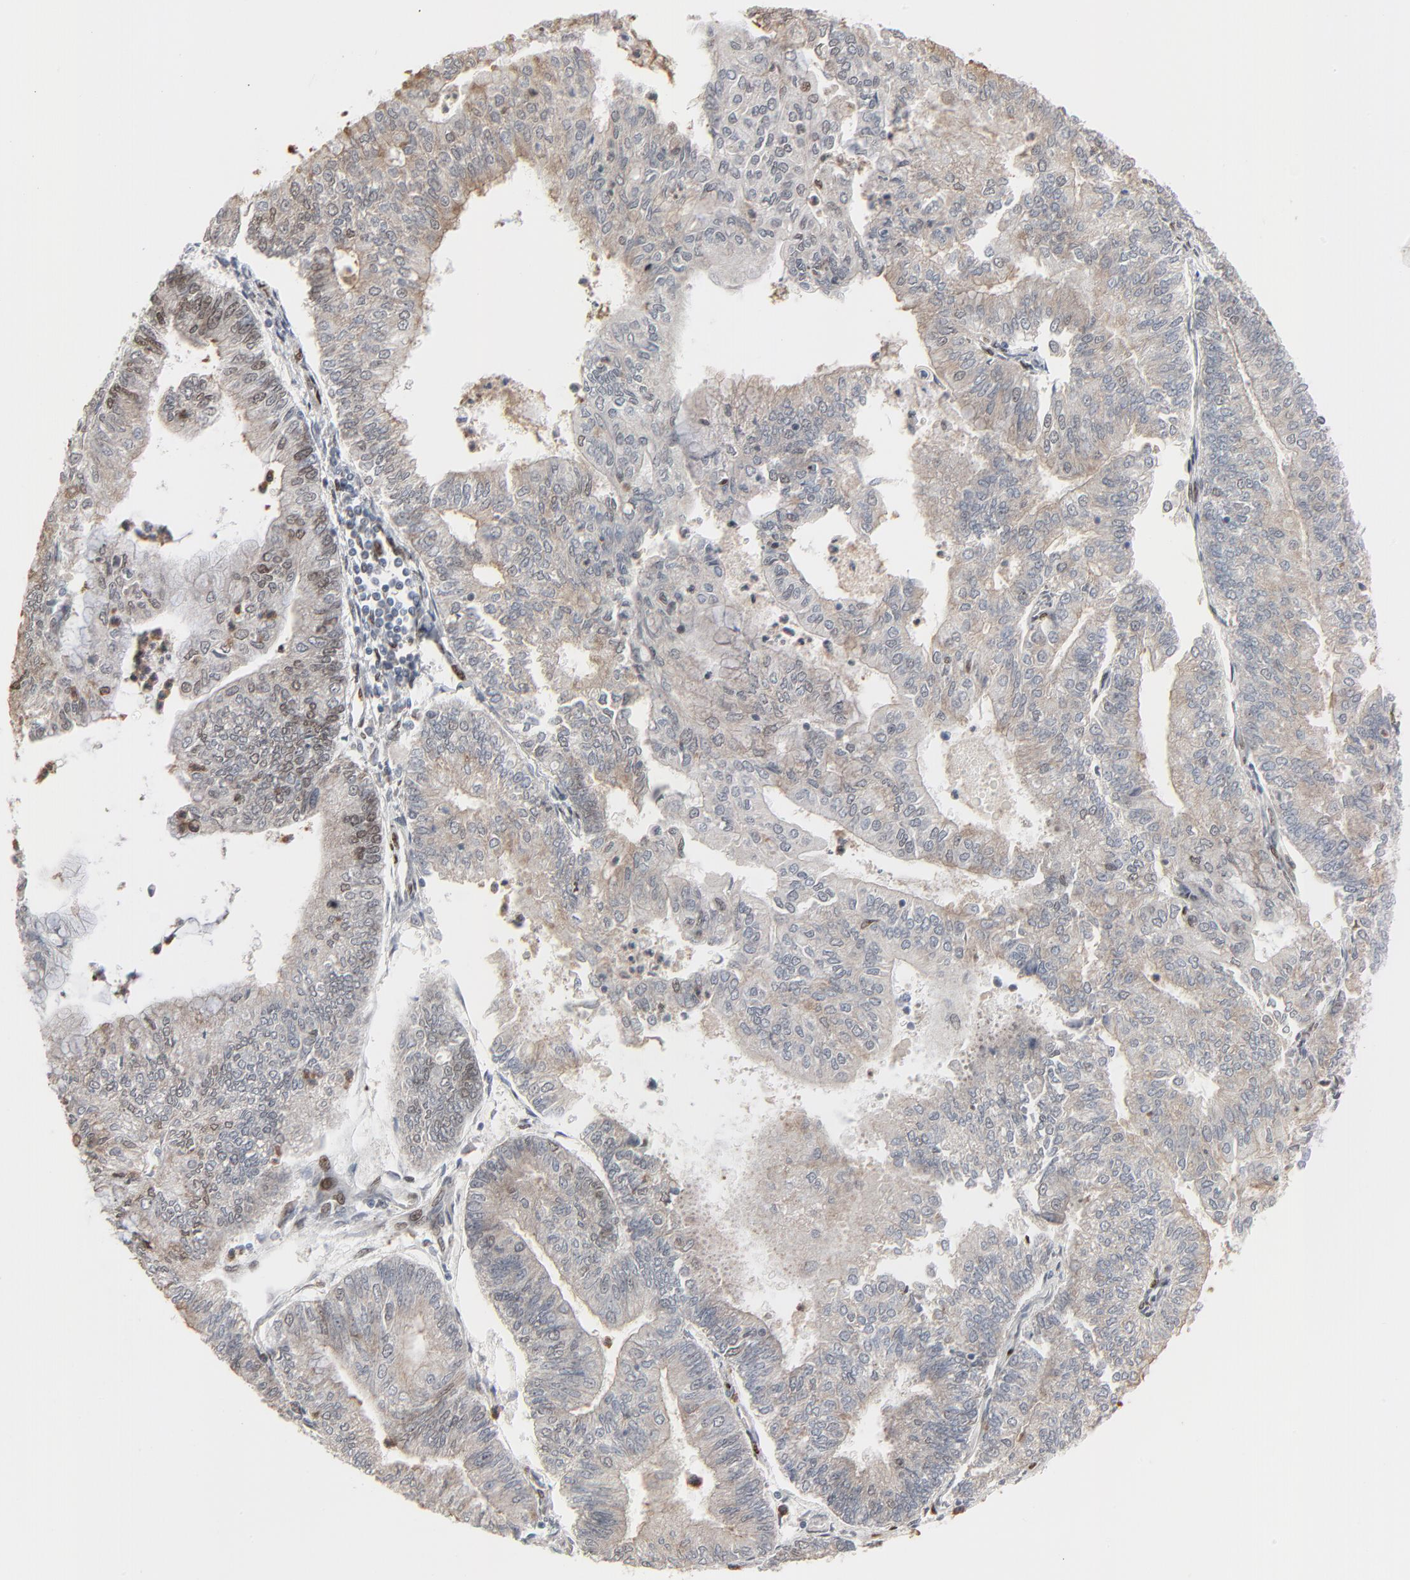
{"staining": {"intensity": "moderate", "quantity": "25%-75%", "location": "nuclear"}, "tissue": "endometrial cancer", "cell_type": "Tumor cells", "image_type": "cancer", "snomed": [{"axis": "morphology", "description": "Adenocarcinoma, NOS"}, {"axis": "topography", "description": "Endometrium"}], "caption": "Immunohistochemistry (DAB (3,3'-diaminobenzidine)) staining of human endometrial cancer (adenocarcinoma) shows moderate nuclear protein expression in approximately 25%-75% of tumor cells.", "gene": "CUX1", "patient": {"sex": "female", "age": 59}}